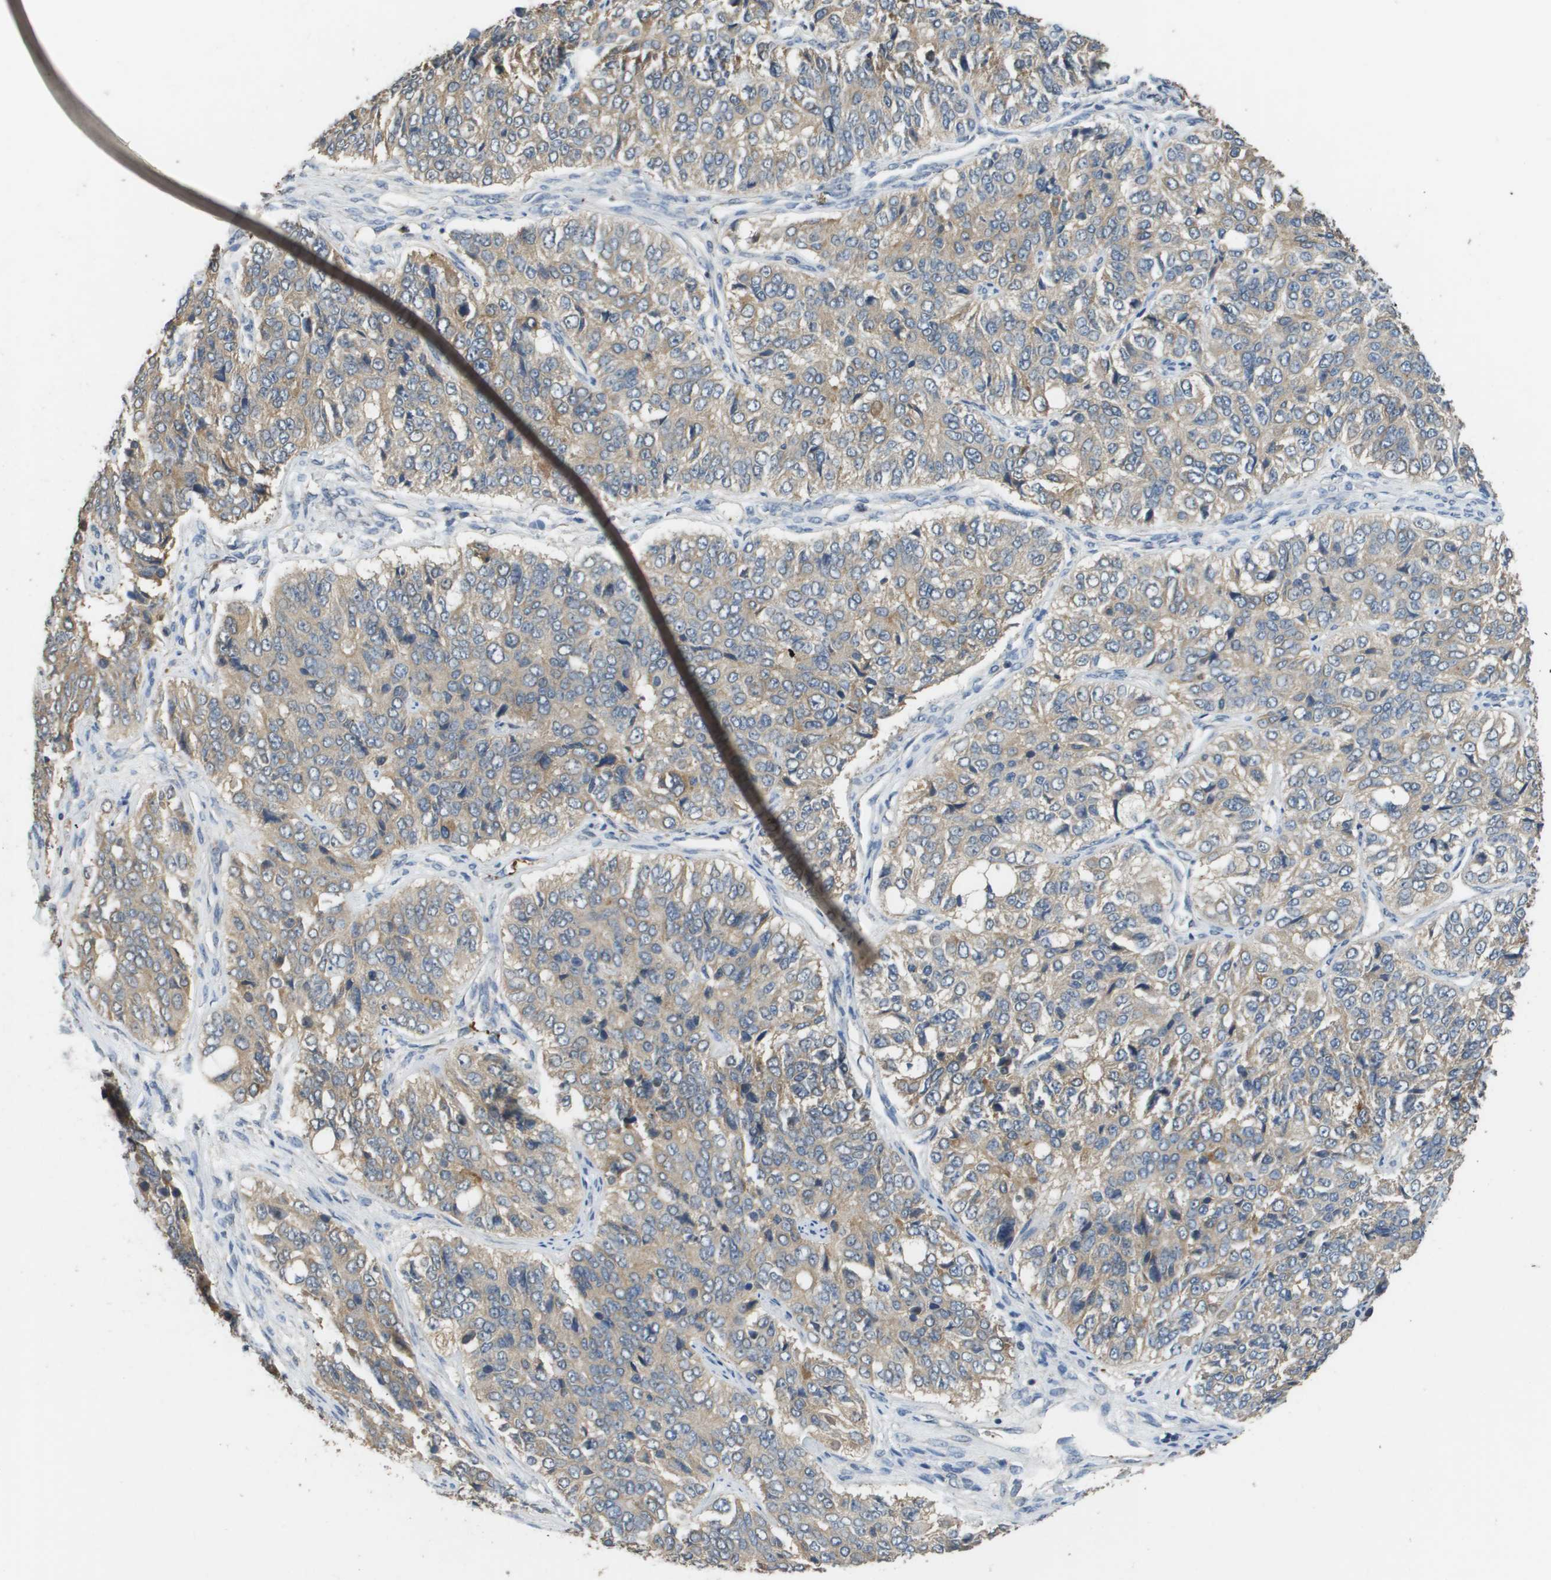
{"staining": {"intensity": "weak", "quantity": ">75%", "location": "cytoplasmic/membranous"}, "tissue": "ovarian cancer", "cell_type": "Tumor cells", "image_type": "cancer", "snomed": [{"axis": "morphology", "description": "Carcinoma, endometroid"}, {"axis": "topography", "description": "Ovary"}], "caption": "The histopathology image demonstrates a brown stain indicating the presence of a protein in the cytoplasmic/membranous of tumor cells in ovarian cancer (endometroid carcinoma).", "gene": "RAB27B", "patient": {"sex": "female", "age": 51}}